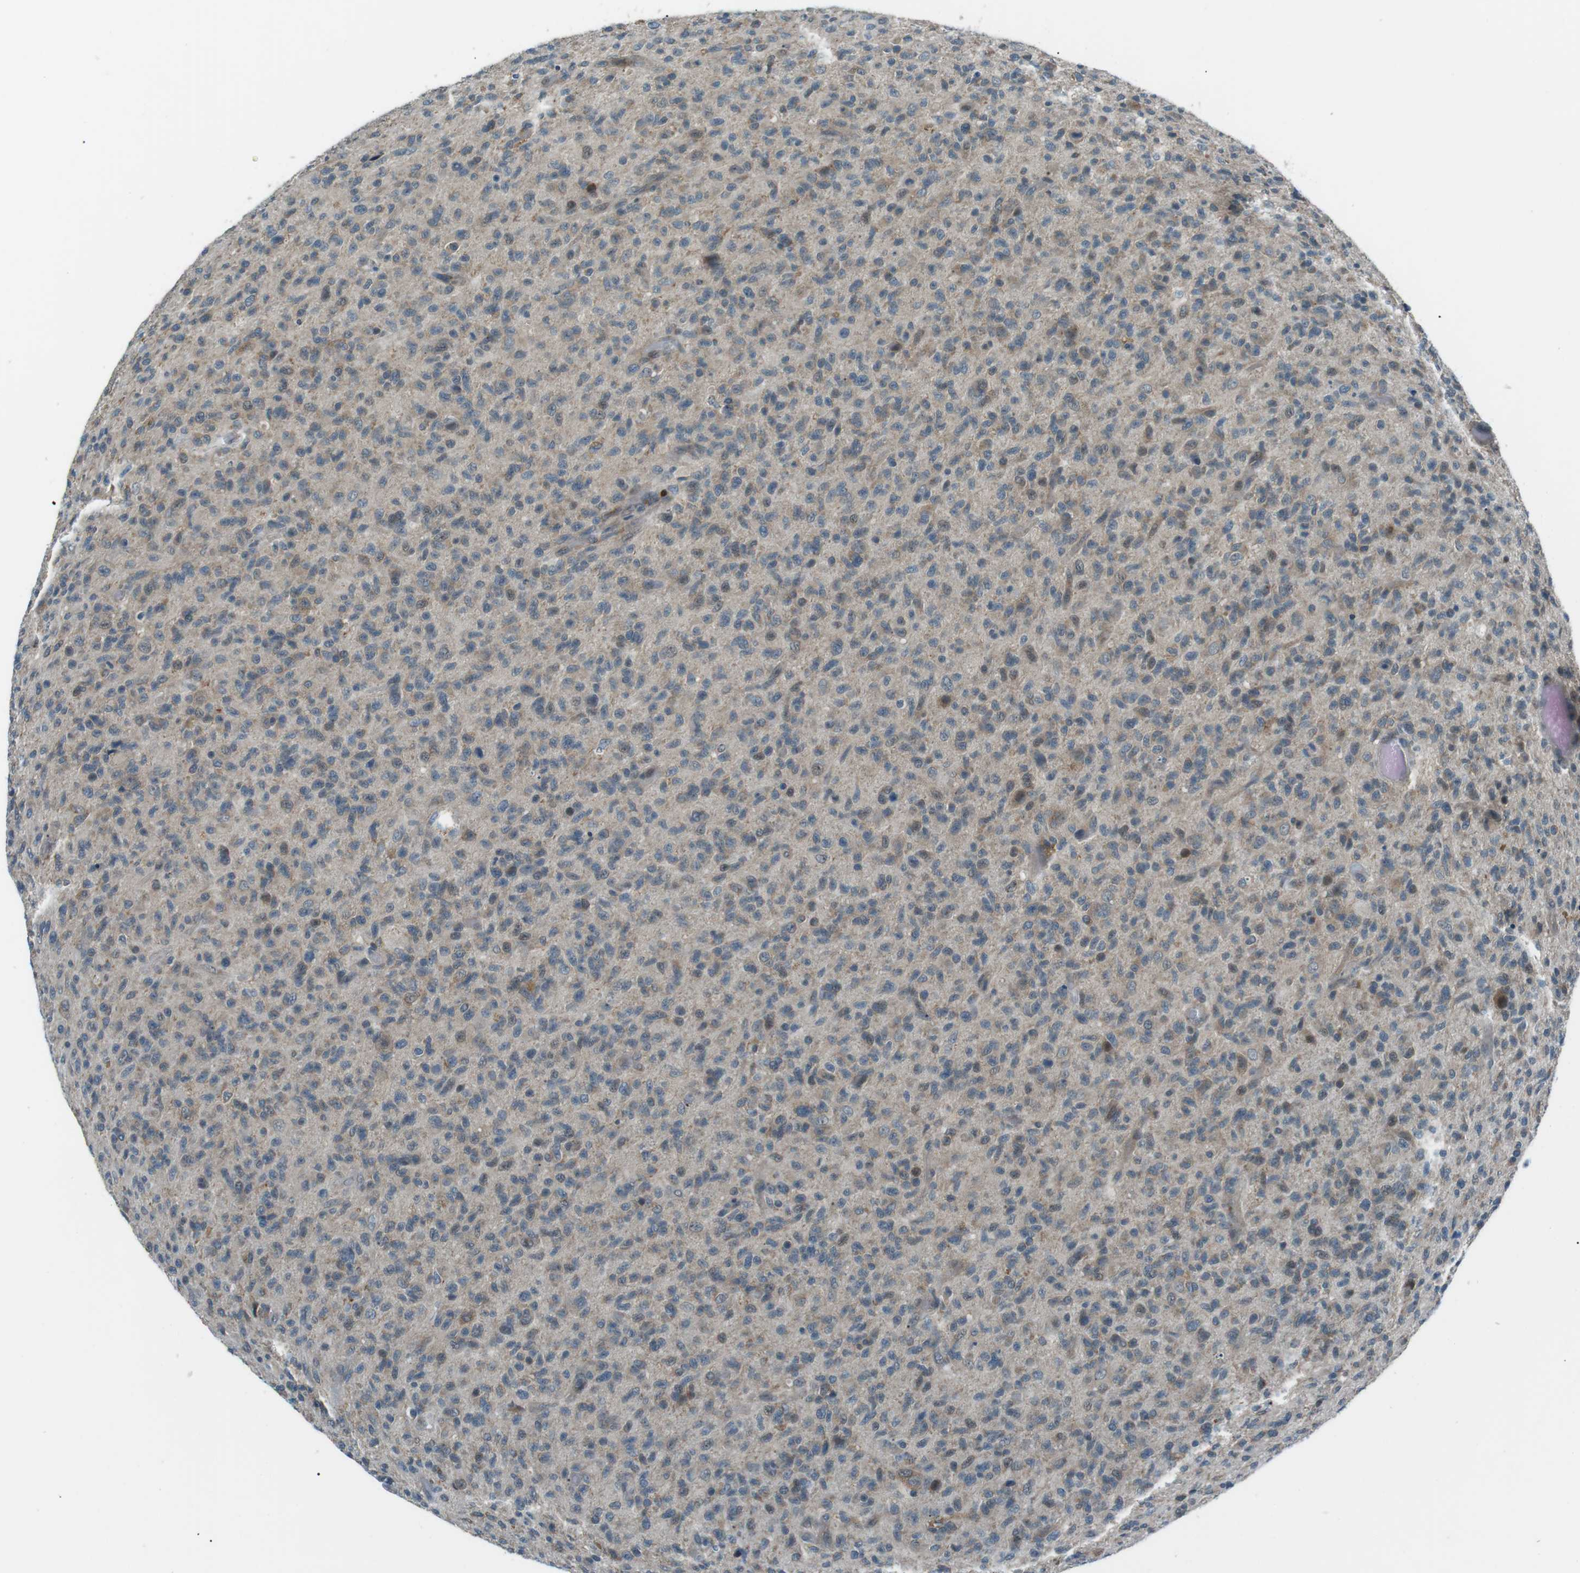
{"staining": {"intensity": "weak", "quantity": "25%-75%", "location": "cytoplasmic/membranous"}, "tissue": "glioma", "cell_type": "Tumor cells", "image_type": "cancer", "snomed": [{"axis": "morphology", "description": "Glioma, malignant, High grade"}, {"axis": "topography", "description": "Brain"}], "caption": "DAB immunohistochemical staining of human glioma displays weak cytoplasmic/membranous protein expression in about 25%-75% of tumor cells. (DAB (3,3'-diaminobenzidine) = brown stain, brightfield microscopy at high magnification).", "gene": "LRIG2", "patient": {"sex": "male", "age": 71}}